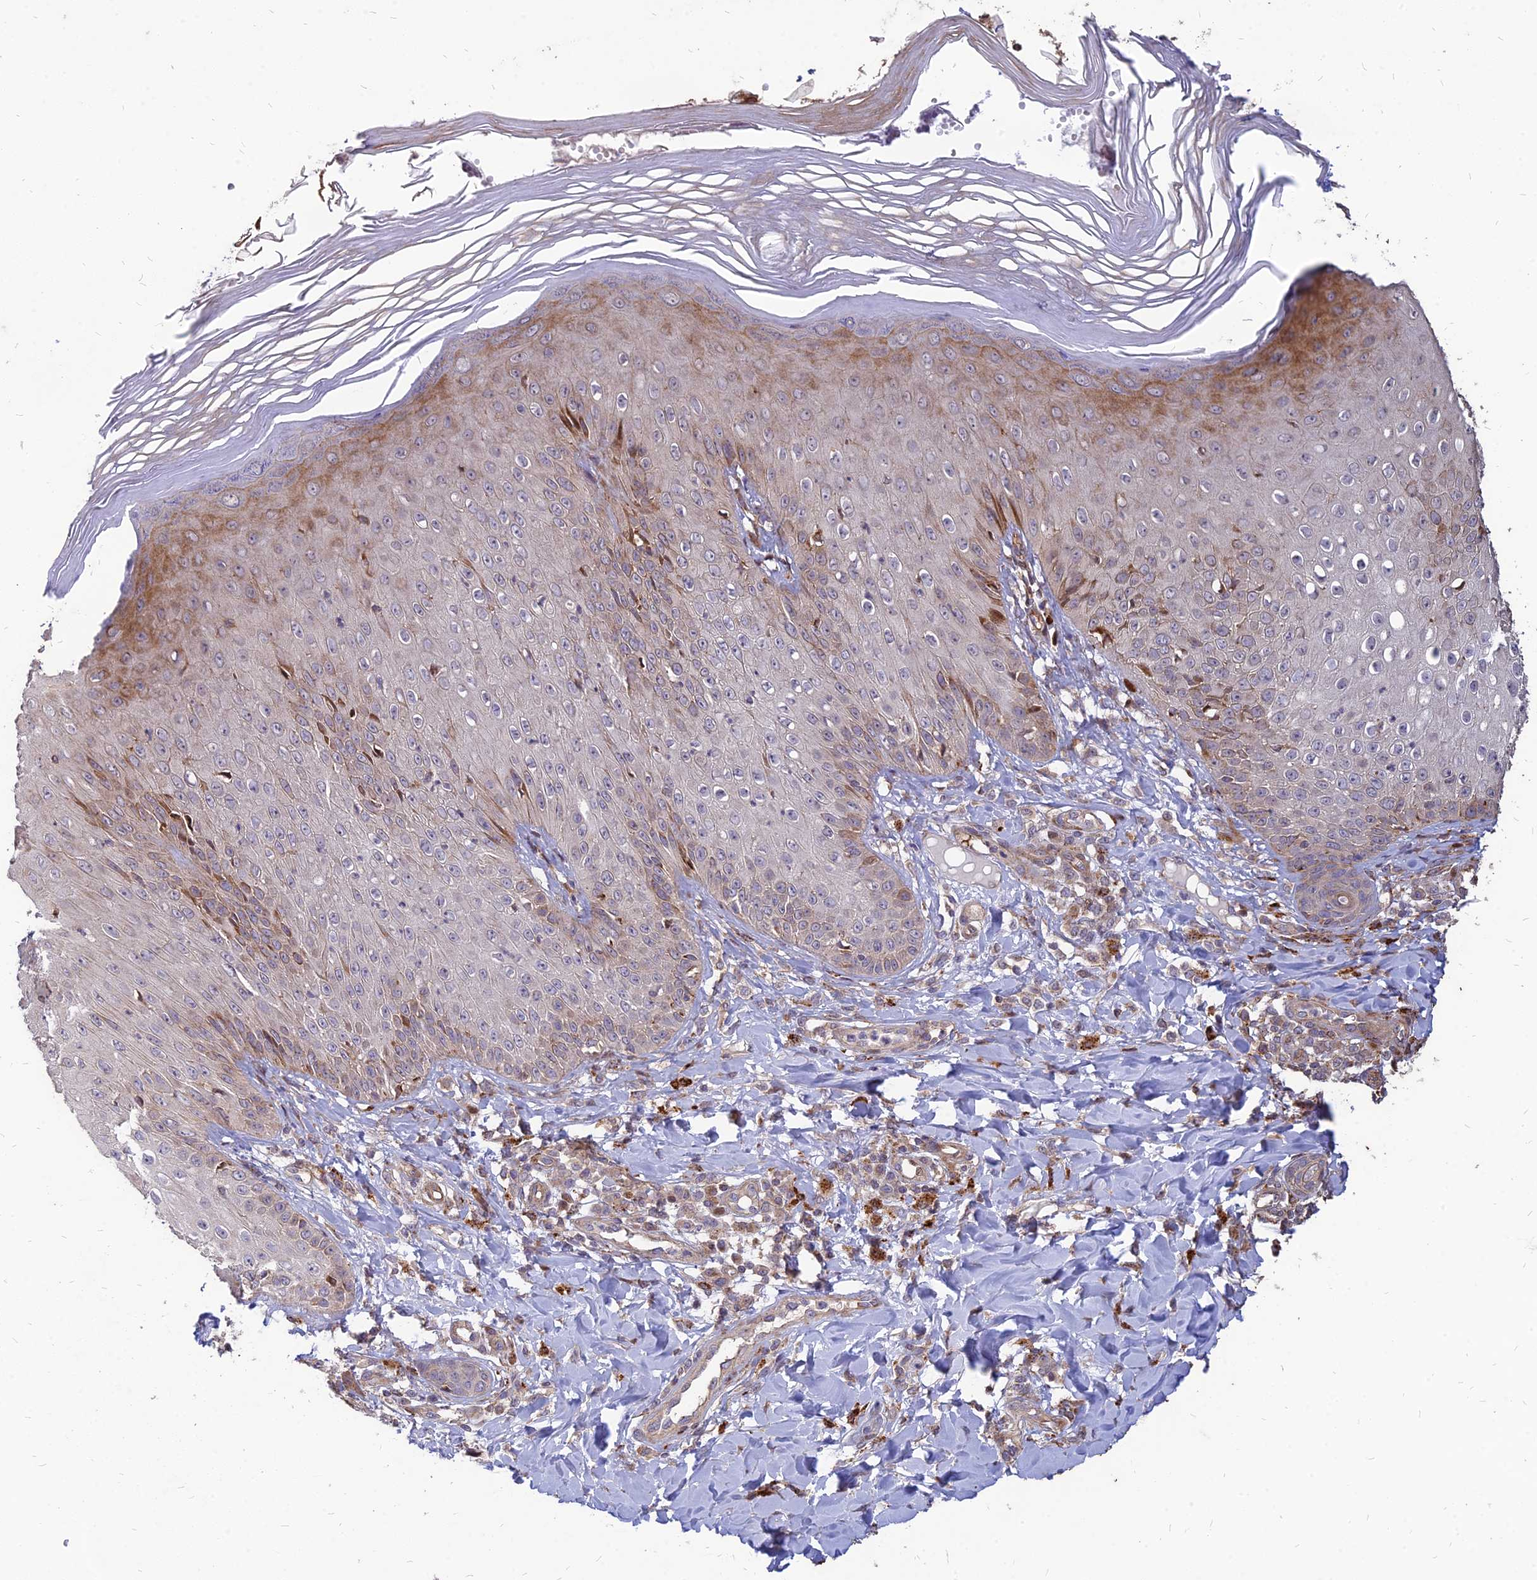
{"staining": {"intensity": "moderate", "quantity": "<25%", "location": "cytoplasmic/membranous,nuclear"}, "tissue": "skin", "cell_type": "Epidermal cells", "image_type": "normal", "snomed": [{"axis": "morphology", "description": "Normal tissue, NOS"}, {"axis": "morphology", "description": "Inflammation, NOS"}, {"axis": "topography", "description": "Soft tissue"}, {"axis": "topography", "description": "Anal"}], "caption": "Protein analysis of unremarkable skin exhibits moderate cytoplasmic/membranous,nuclear expression in approximately <25% of epidermal cells. (DAB IHC with brightfield microscopy, high magnification).", "gene": "ST3GAL6", "patient": {"sex": "female", "age": 15}}